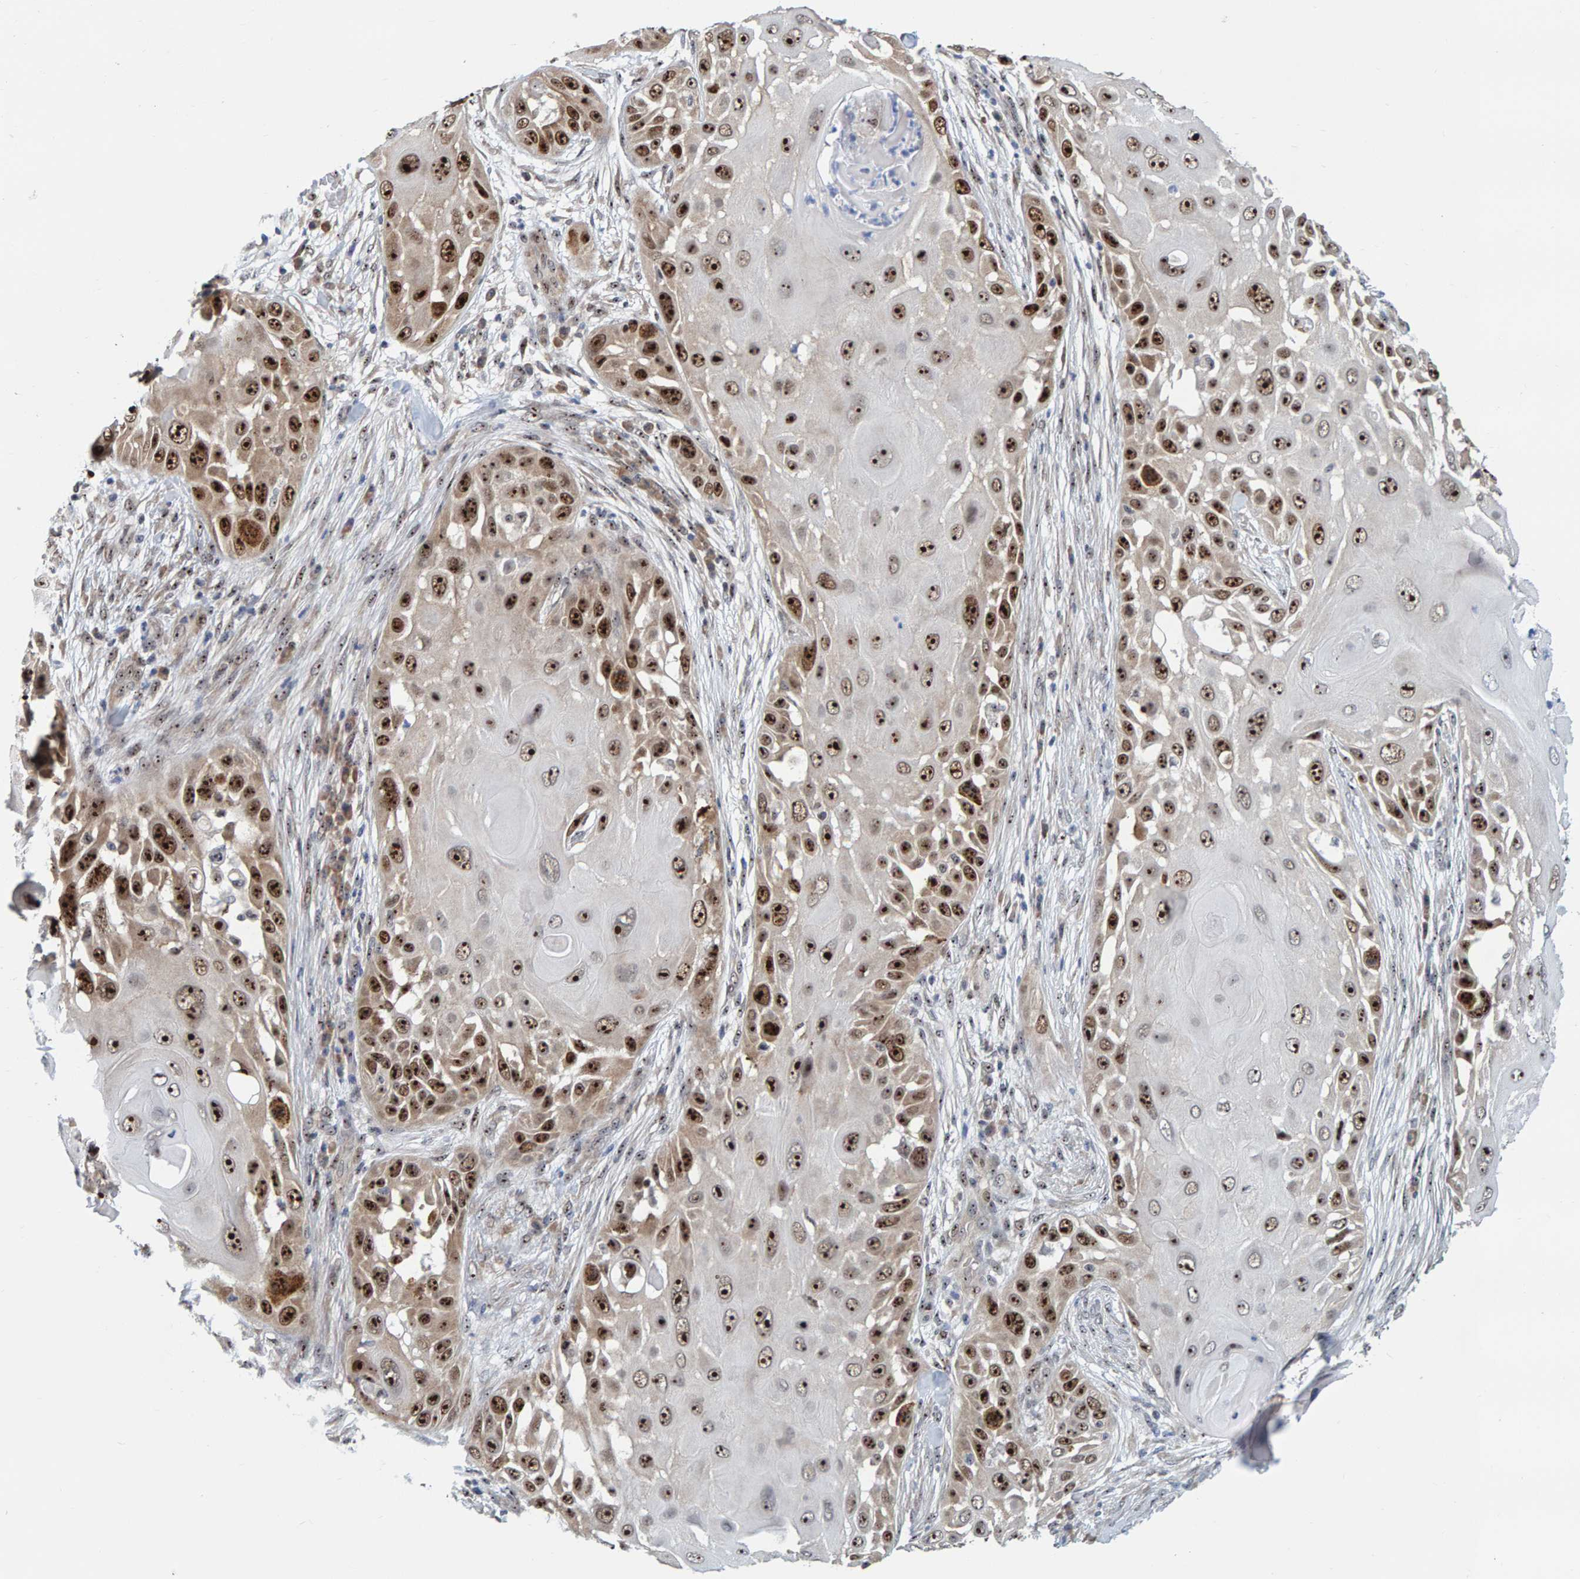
{"staining": {"intensity": "strong", "quantity": ">75%", "location": "nuclear"}, "tissue": "skin cancer", "cell_type": "Tumor cells", "image_type": "cancer", "snomed": [{"axis": "morphology", "description": "Squamous cell carcinoma, NOS"}, {"axis": "topography", "description": "Skin"}], "caption": "Immunohistochemistry (IHC) (DAB (3,3'-diaminobenzidine)) staining of skin cancer (squamous cell carcinoma) displays strong nuclear protein staining in about >75% of tumor cells.", "gene": "POLR1E", "patient": {"sex": "female", "age": 44}}